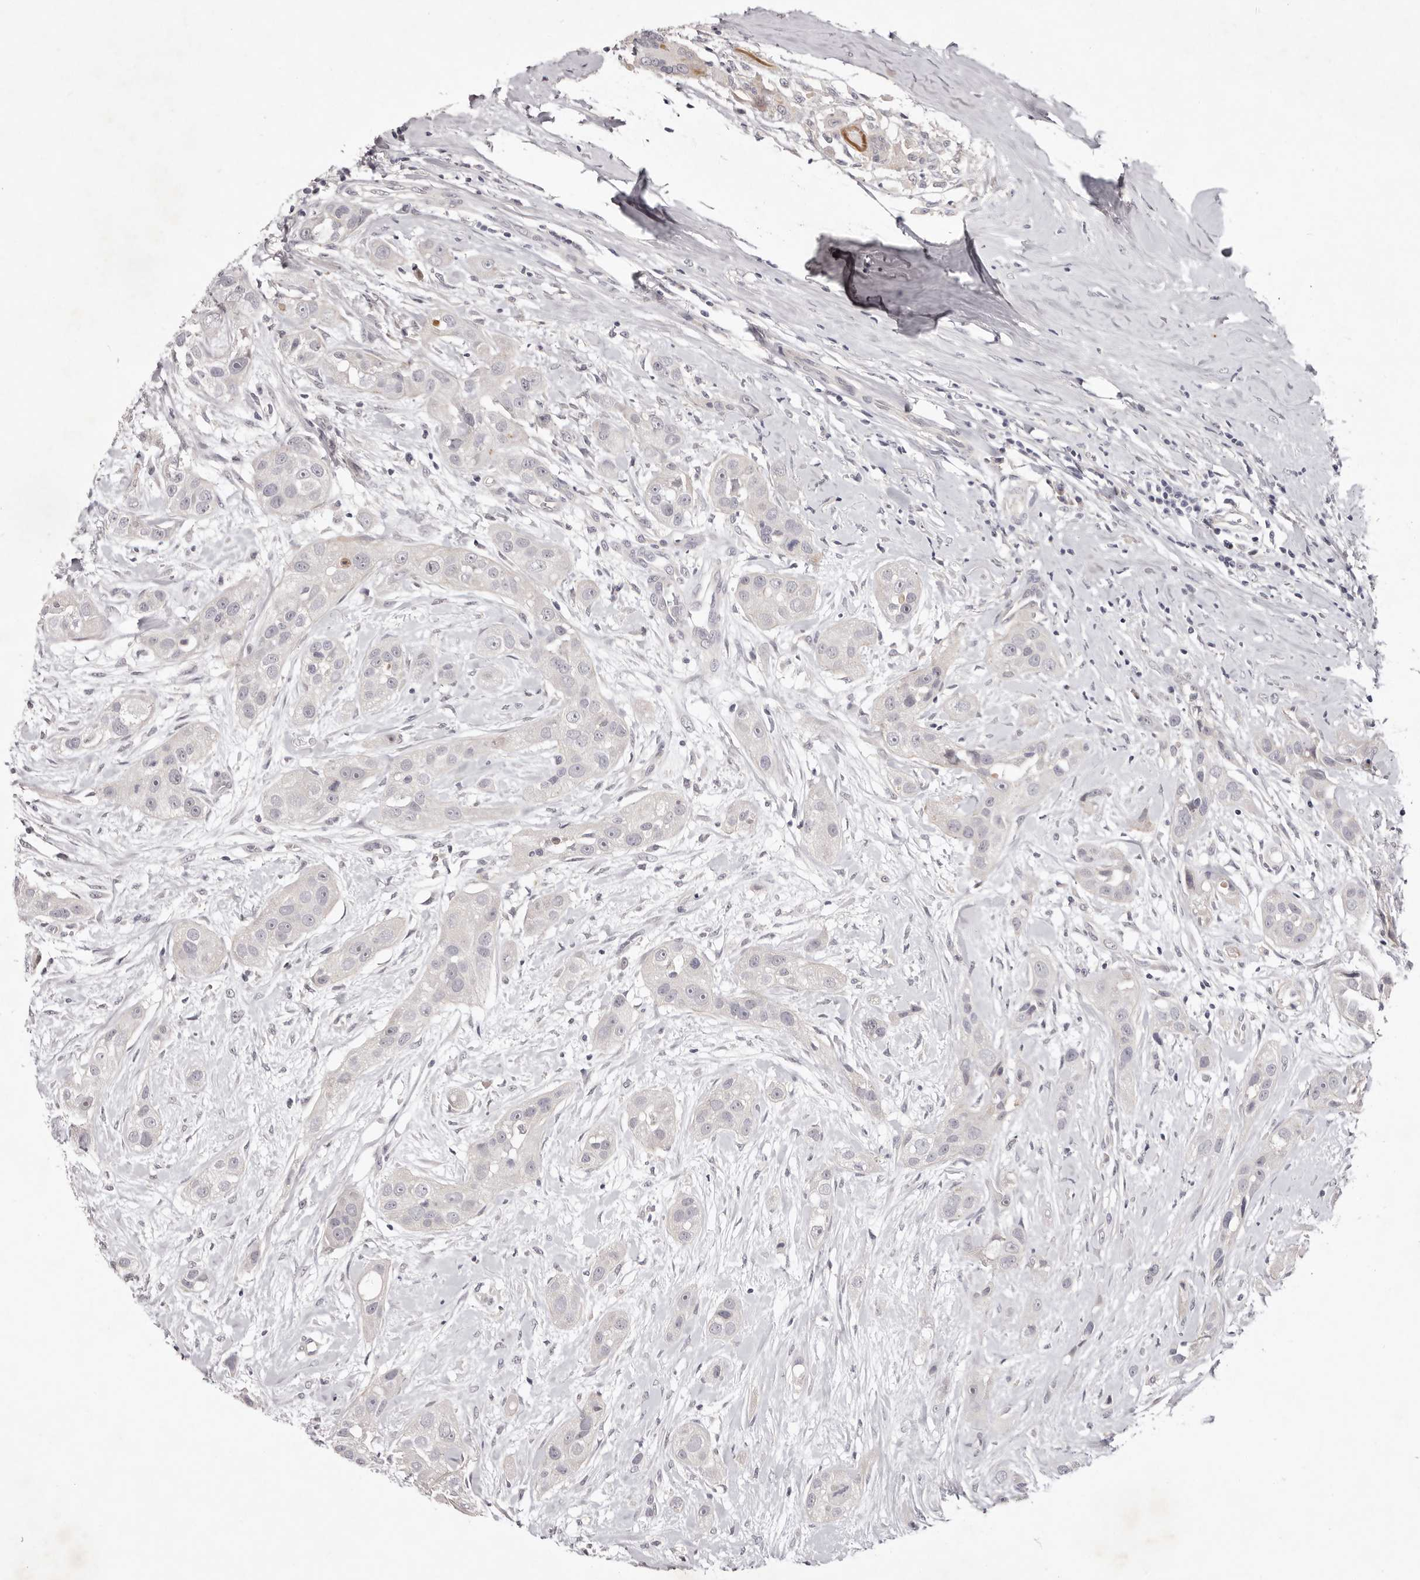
{"staining": {"intensity": "negative", "quantity": "none", "location": "none"}, "tissue": "head and neck cancer", "cell_type": "Tumor cells", "image_type": "cancer", "snomed": [{"axis": "morphology", "description": "Normal tissue, NOS"}, {"axis": "morphology", "description": "Squamous cell carcinoma, NOS"}, {"axis": "topography", "description": "Skeletal muscle"}, {"axis": "topography", "description": "Head-Neck"}], "caption": "Immunohistochemistry (IHC) histopathology image of neoplastic tissue: human head and neck cancer (squamous cell carcinoma) stained with DAB displays no significant protein positivity in tumor cells.", "gene": "GARNL3", "patient": {"sex": "male", "age": 51}}